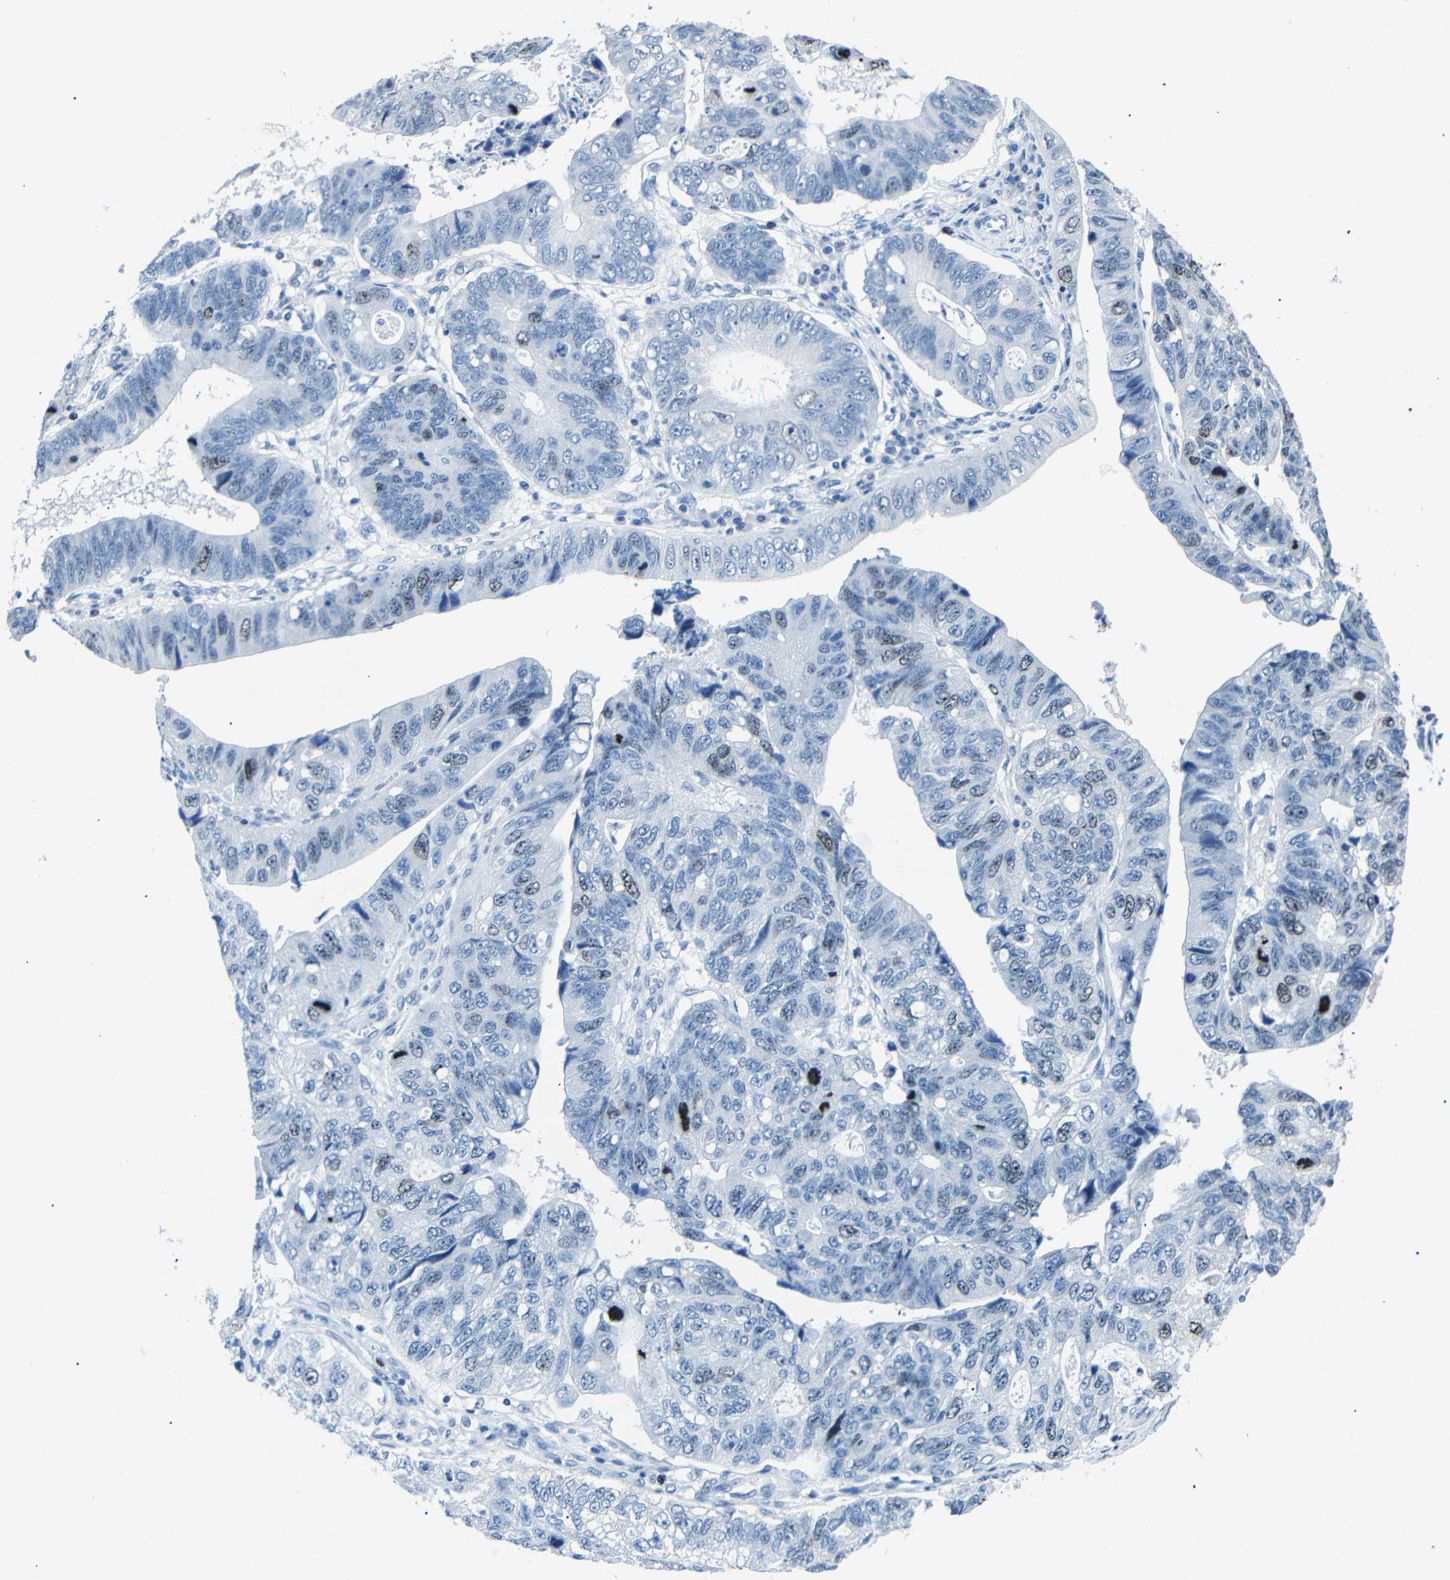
{"staining": {"intensity": "moderate", "quantity": "<25%", "location": "nuclear"}, "tissue": "stomach cancer", "cell_type": "Tumor cells", "image_type": "cancer", "snomed": [{"axis": "morphology", "description": "Adenocarcinoma, NOS"}, {"axis": "topography", "description": "Stomach"}], "caption": "Immunohistochemical staining of adenocarcinoma (stomach) reveals low levels of moderate nuclear protein expression in about <25% of tumor cells.", "gene": "INCENP", "patient": {"sex": "male", "age": 59}}